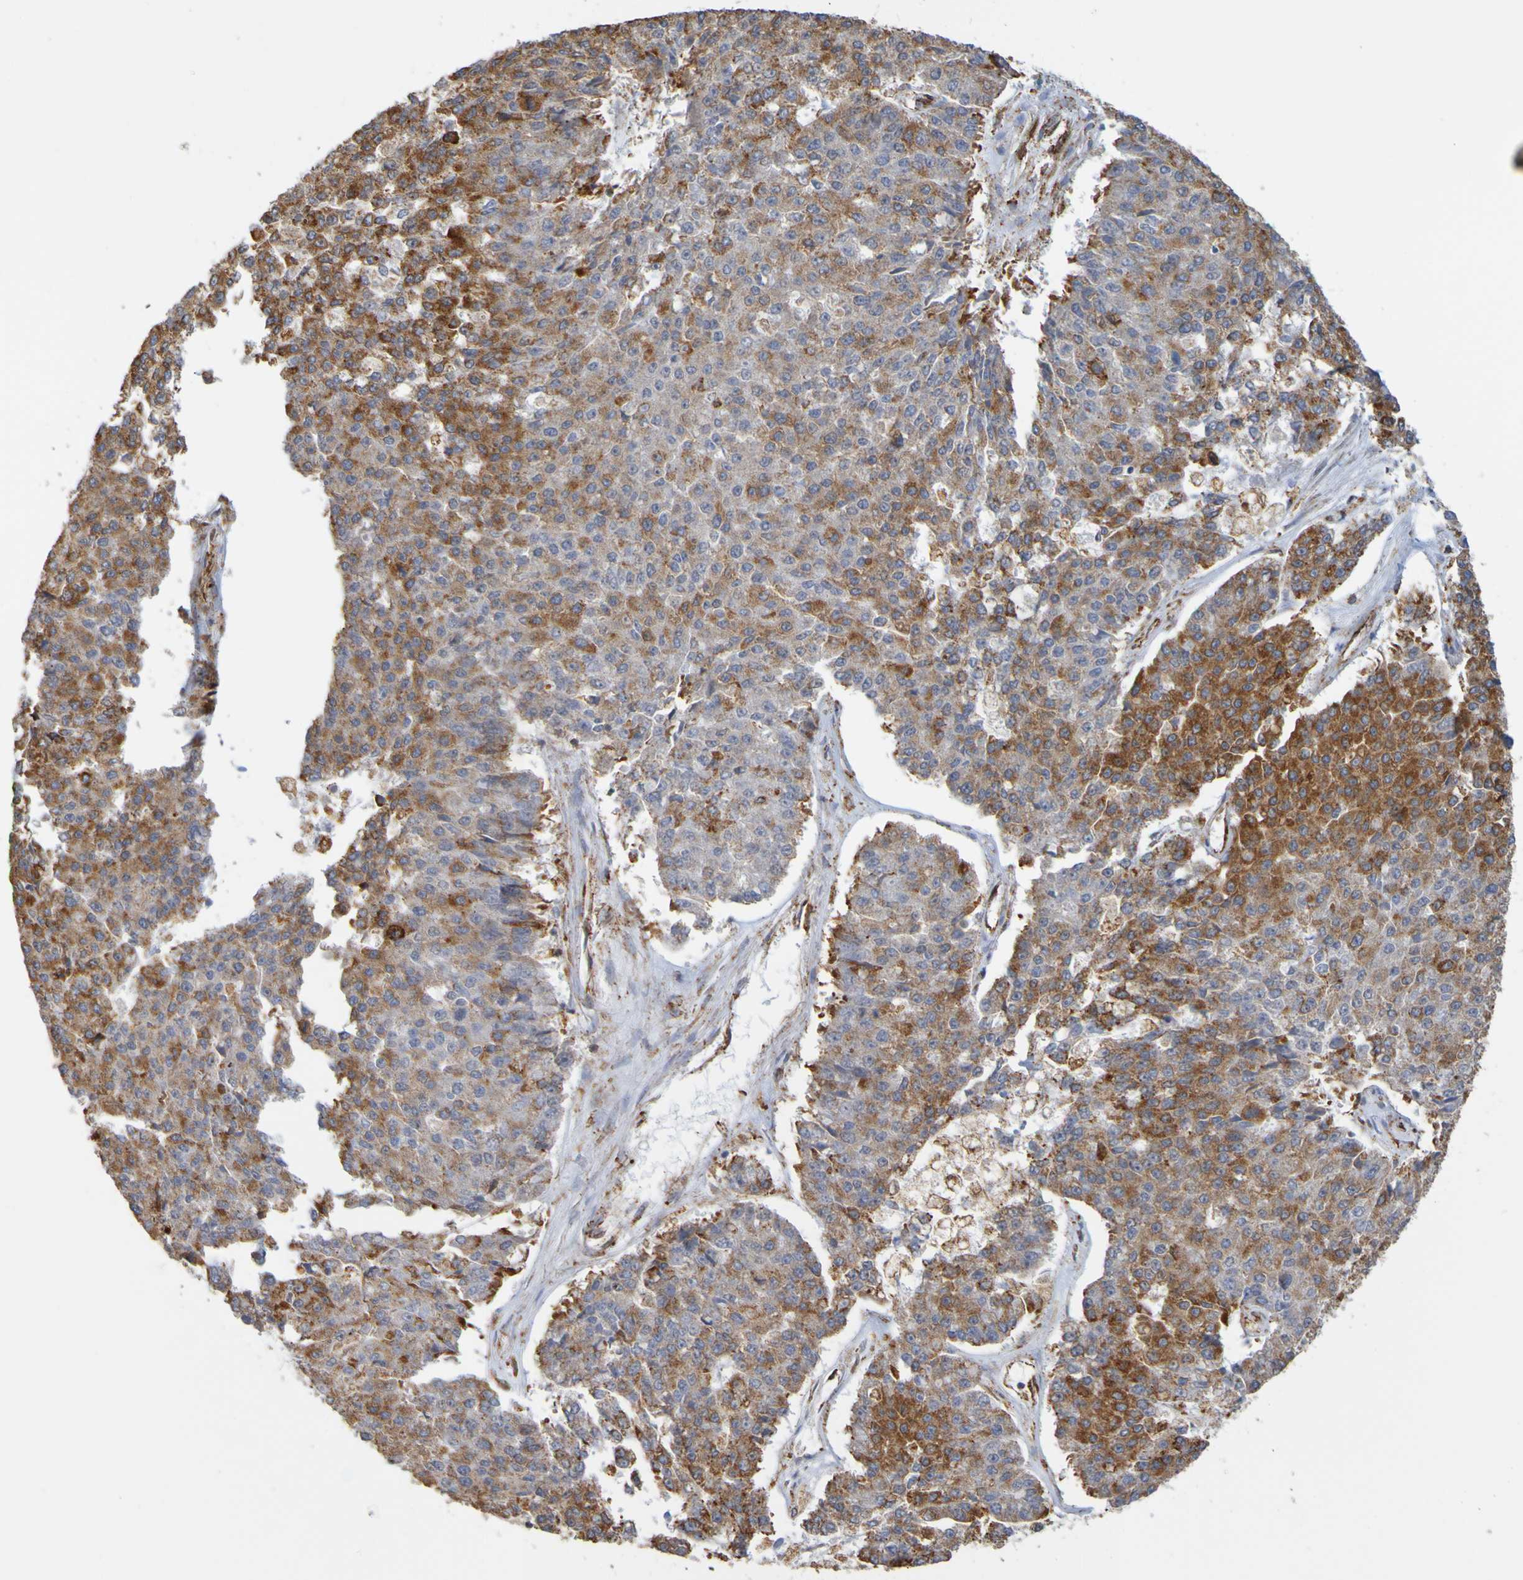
{"staining": {"intensity": "strong", "quantity": "25%-75%", "location": "cytoplasmic/membranous"}, "tissue": "pancreatic cancer", "cell_type": "Tumor cells", "image_type": "cancer", "snomed": [{"axis": "morphology", "description": "Adenocarcinoma, NOS"}, {"axis": "topography", "description": "Pancreas"}], "caption": "High-magnification brightfield microscopy of pancreatic adenocarcinoma stained with DAB (3,3'-diaminobenzidine) (brown) and counterstained with hematoxylin (blue). tumor cells exhibit strong cytoplasmic/membranous positivity is identified in approximately25%-75% of cells.", "gene": "PDIA3", "patient": {"sex": "male", "age": 50}}